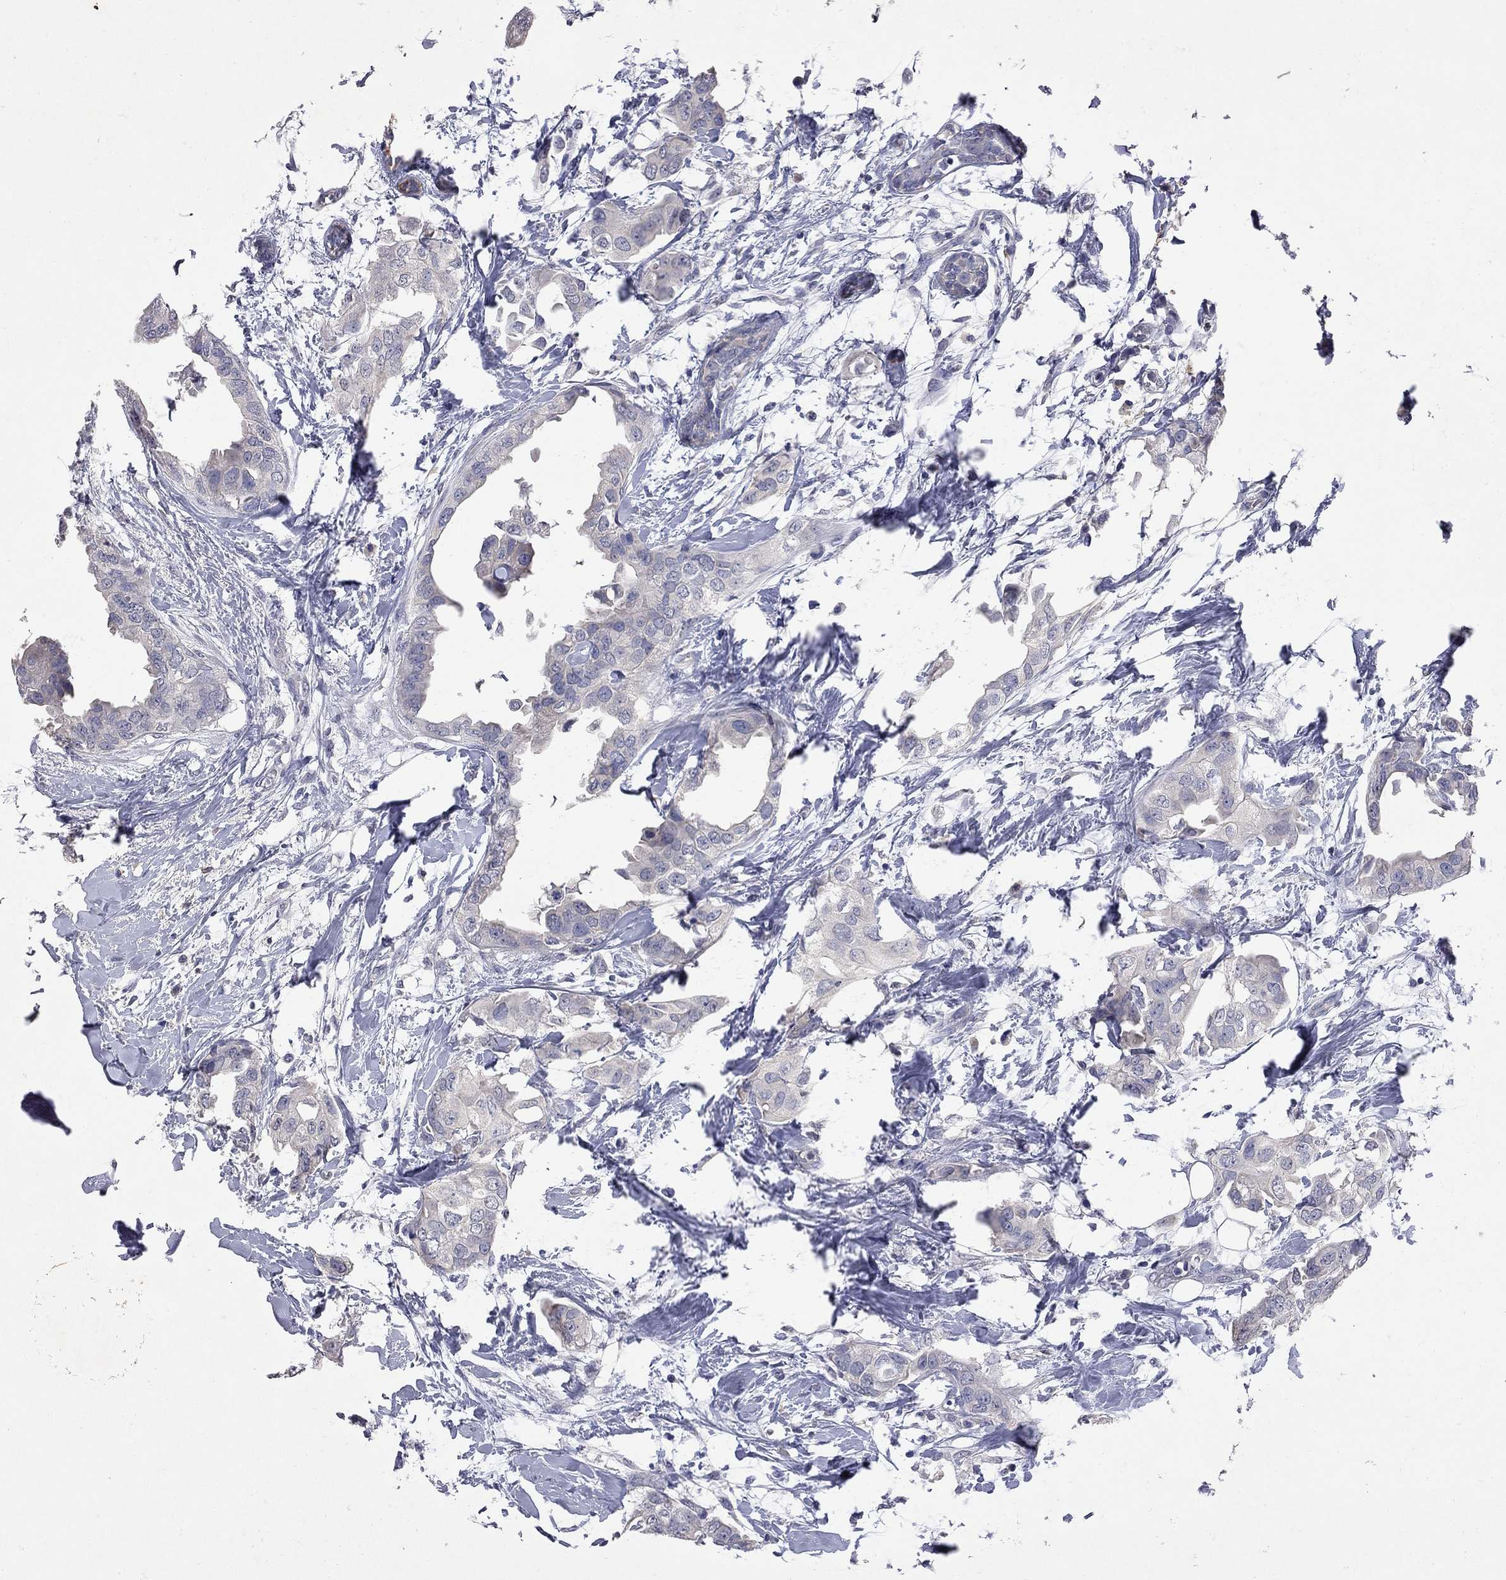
{"staining": {"intensity": "negative", "quantity": "none", "location": "none"}, "tissue": "breast cancer", "cell_type": "Tumor cells", "image_type": "cancer", "snomed": [{"axis": "morphology", "description": "Normal tissue, NOS"}, {"axis": "morphology", "description": "Duct carcinoma"}, {"axis": "topography", "description": "Breast"}], "caption": "There is no significant expression in tumor cells of breast cancer (invasive ductal carcinoma). (DAB (3,3'-diaminobenzidine) immunohistochemistry (IHC), high magnification).", "gene": "NOS2", "patient": {"sex": "female", "age": 40}}